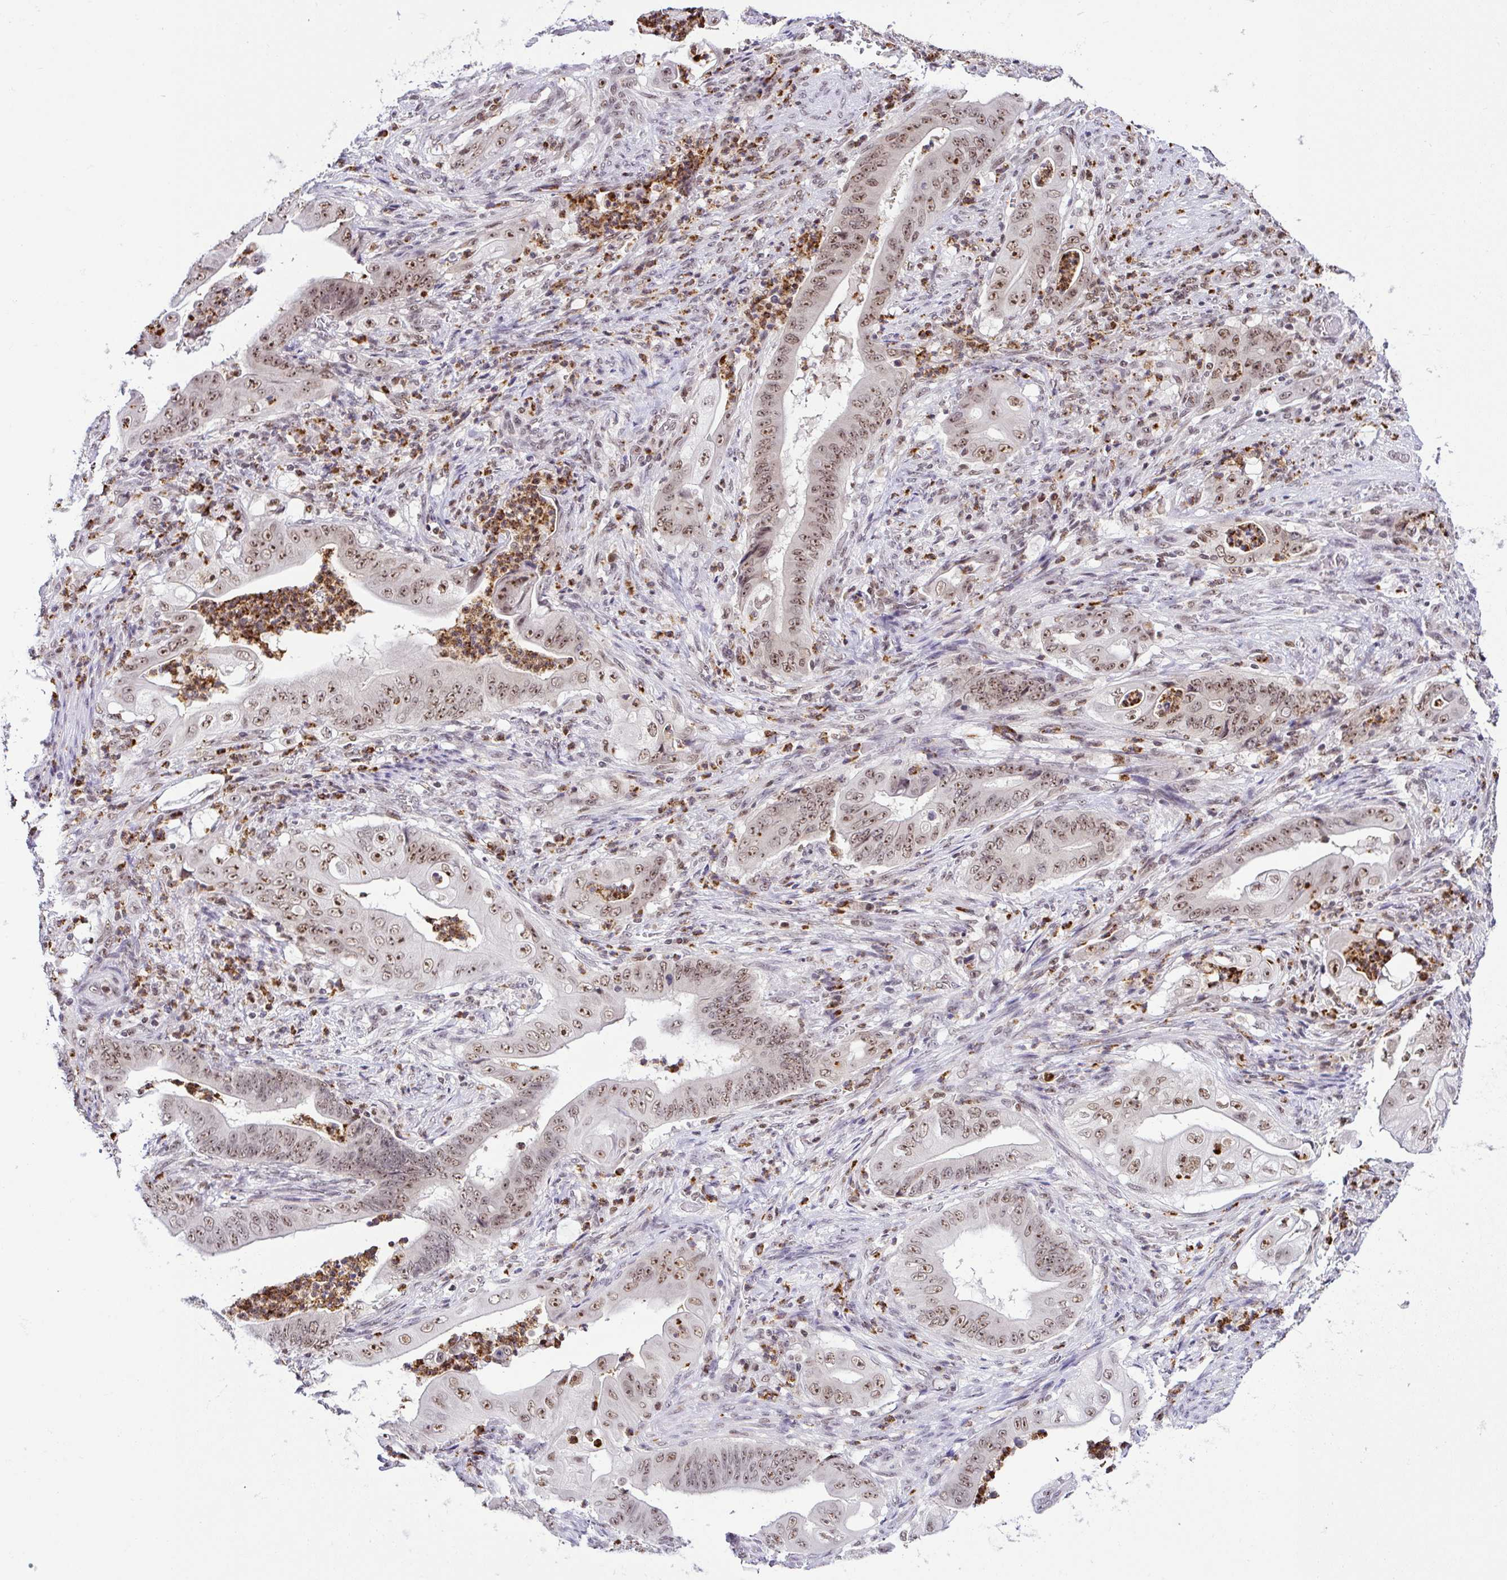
{"staining": {"intensity": "moderate", "quantity": ">75%", "location": "nuclear"}, "tissue": "stomach cancer", "cell_type": "Tumor cells", "image_type": "cancer", "snomed": [{"axis": "morphology", "description": "Adenocarcinoma, NOS"}, {"axis": "topography", "description": "Stomach"}], "caption": "This image displays stomach adenocarcinoma stained with immunohistochemistry (IHC) to label a protein in brown. The nuclear of tumor cells show moderate positivity for the protein. Nuclei are counter-stained blue.", "gene": "PTPN2", "patient": {"sex": "female", "age": 73}}